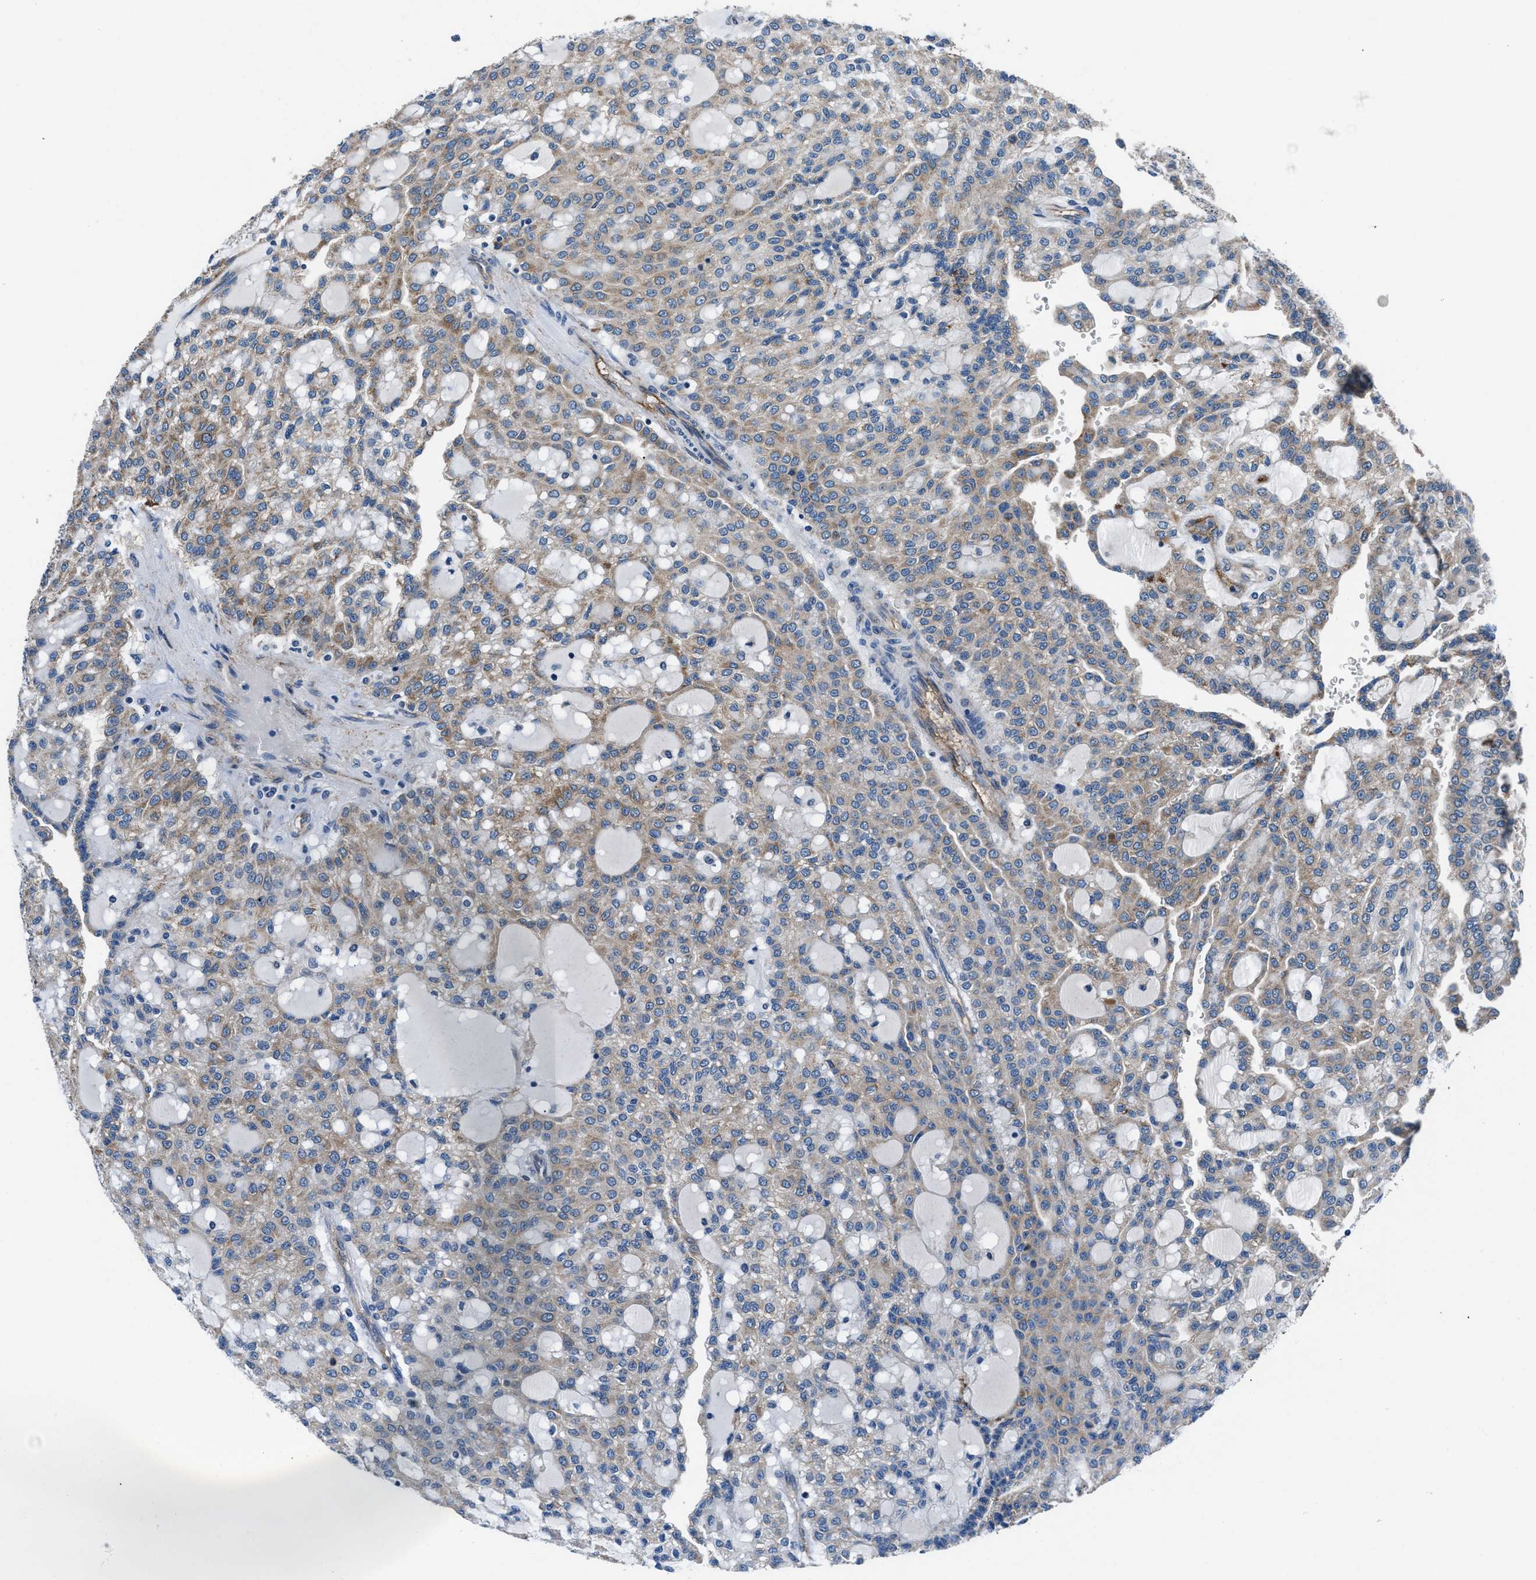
{"staining": {"intensity": "weak", "quantity": ">75%", "location": "cytoplasmic/membranous"}, "tissue": "renal cancer", "cell_type": "Tumor cells", "image_type": "cancer", "snomed": [{"axis": "morphology", "description": "Adenocarcinoma, NOS"}, {"axis": "topography", "description": "Kidney"}], "caption": "Weak cytoplasmic/membranous protein expression is present in about >75% of tumor cells in renal cancer. (DAB IHC, brown staining for protein, blue staining for nuclei).", "gene": "PRTFDC1", "patient": {"sex": "male", "age": 63}}